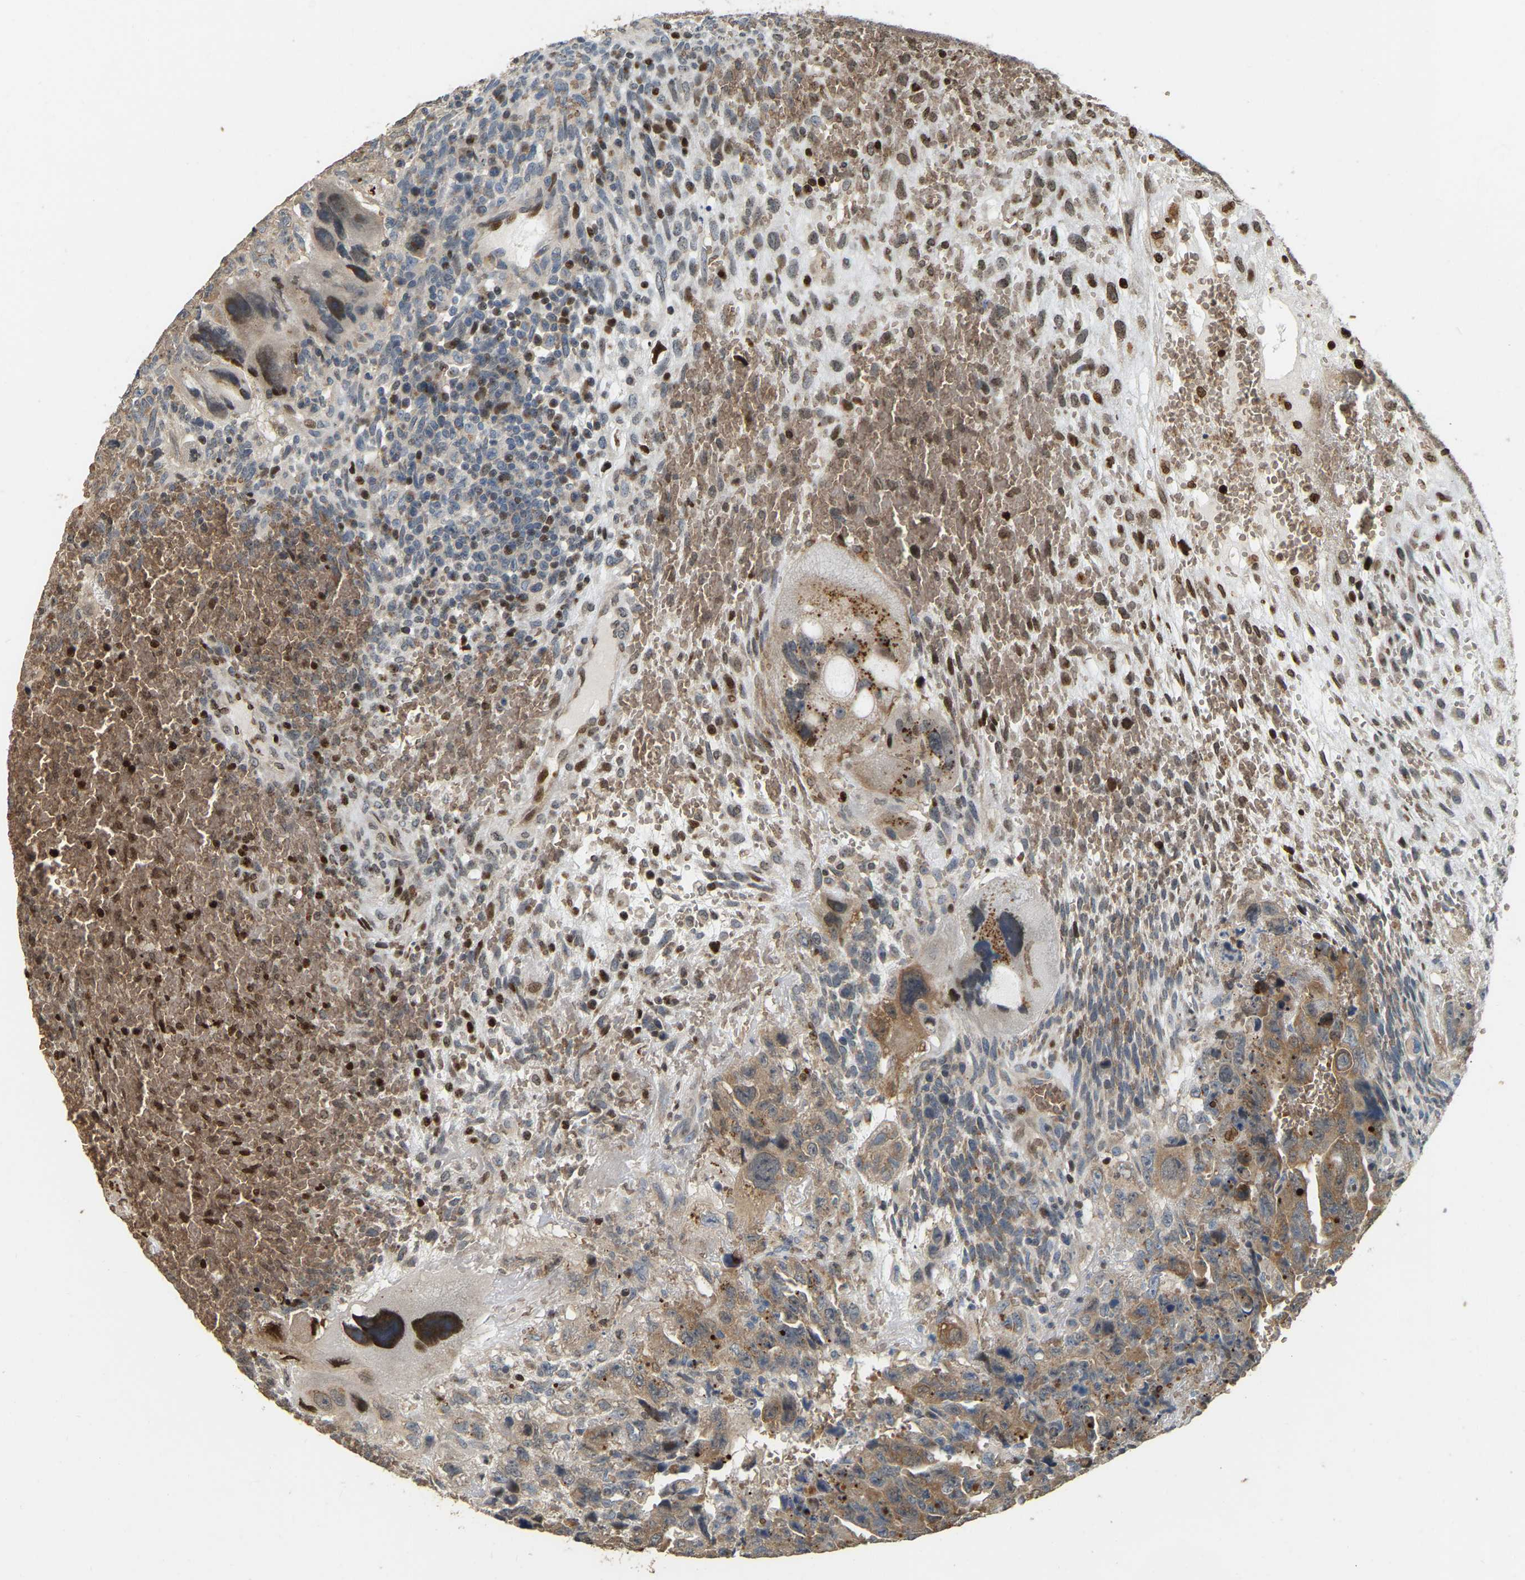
{"staining": {"intensity": "moderate", "quantity": ">75%", "location": "cytoplasmic/membranous"}, "tissue": "testis cancer", "cell_type": "Tumor cells", "image_type": "cancer", "snomed": [{"axis": "morphology", "description": "Carcinoma, Embryonal, NOS"}, {"axis": "topography", "description": "Testis"}], "caption": "The photomicrograph exhibits staining of testis cancer, revealing moderate cytoplasmic/membranous protein positivity (brown color) within tumor cells.", "gene": "CFAP298", "patient": {"sex": "male", "age": 28}}